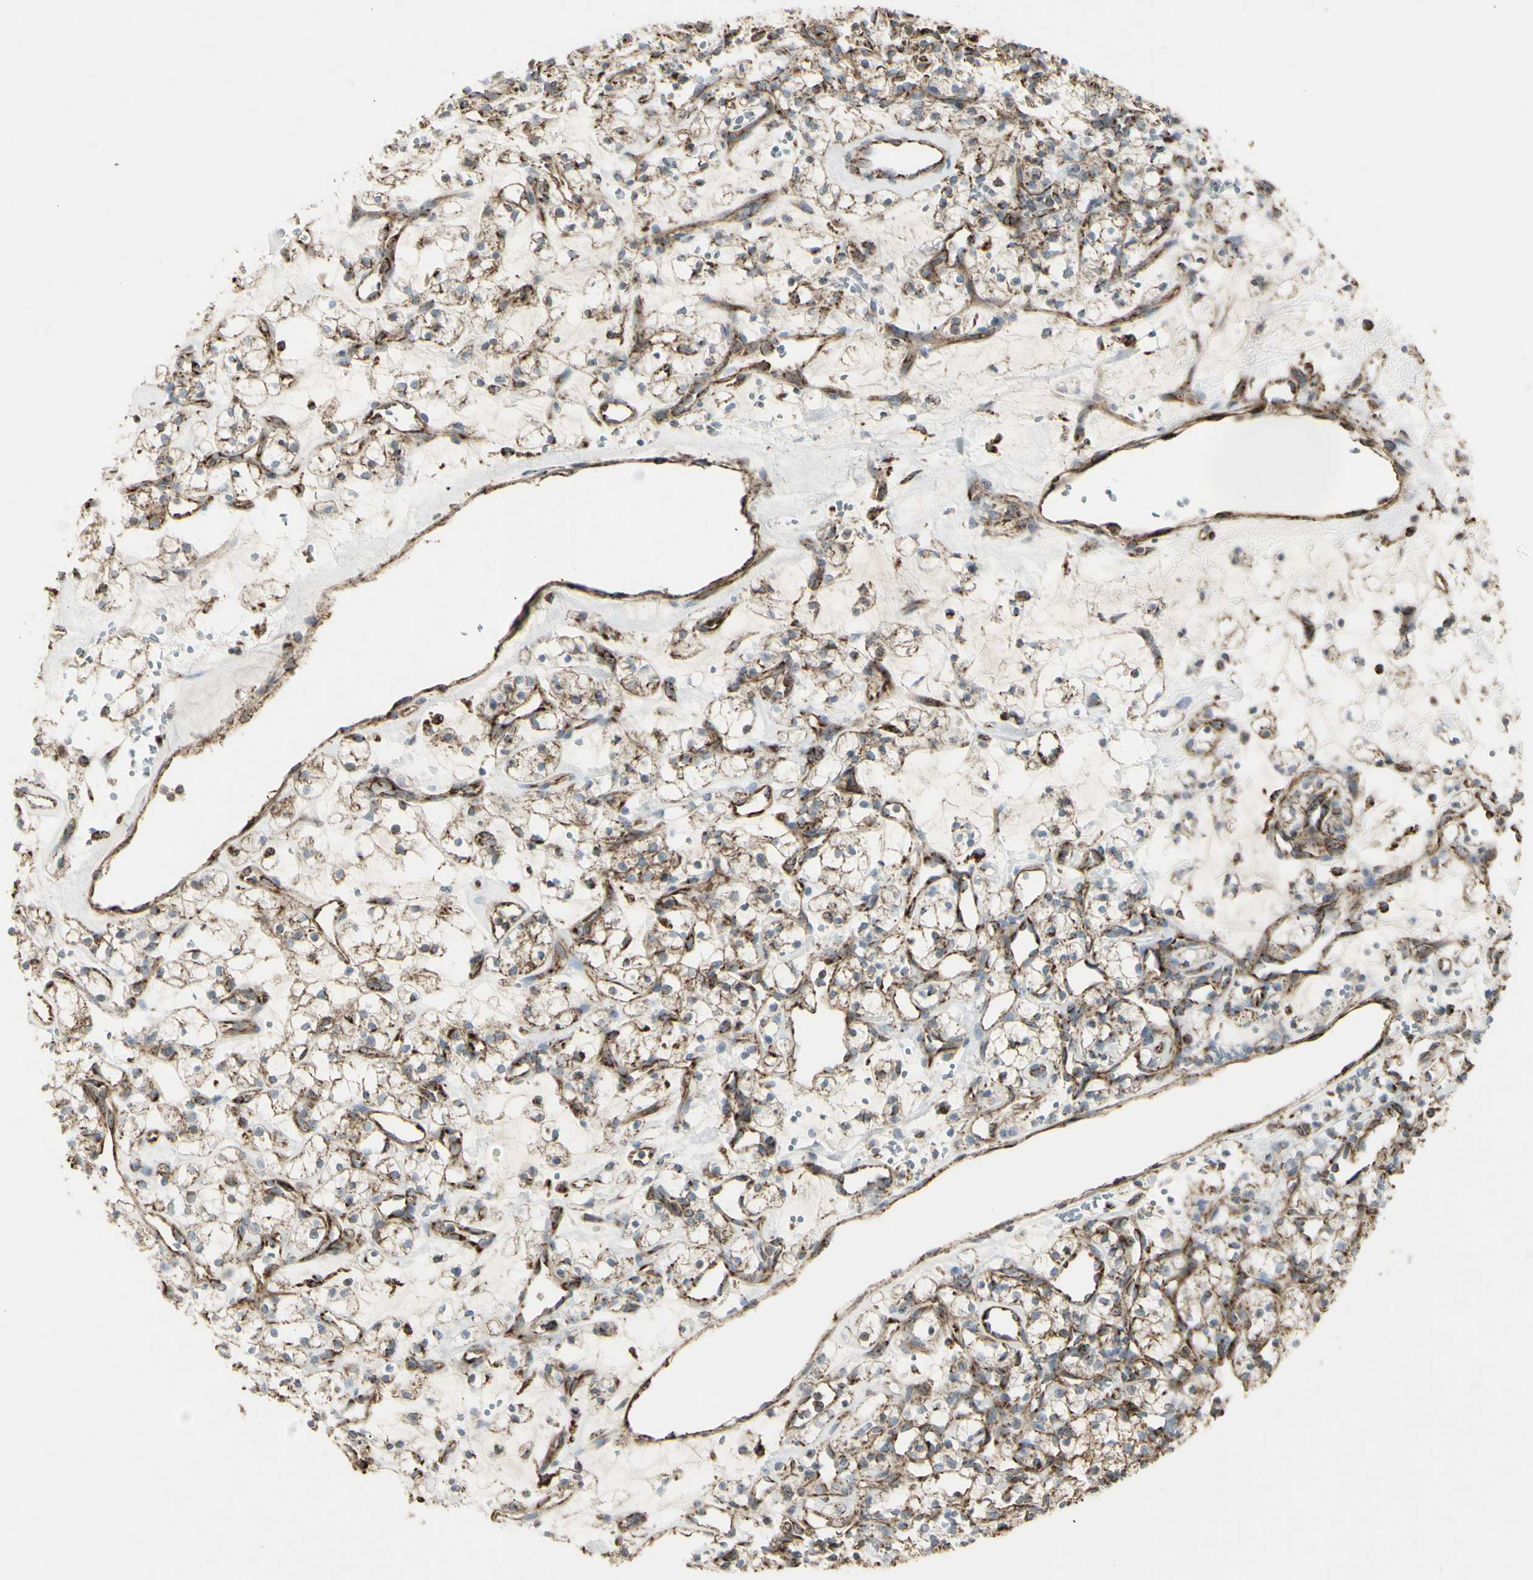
{"staining": {"intensity": "moderate", "quantity": ">75%", "location": "cytoplasmic/membranous"}, "tissue": "renal cancer", "cell_type": "Tumor cells", "image_type": "cancer", "snomed": [{"axis": "morphology", "description": "Adenocarcinoma, NOS"}, {"axis": "topography", "description": "Kidney"}], "caption": "A brown stain highlights moderate cytoplasmic/membranous staining of a protein in human renal adenocarcinoma tumor cells.", "gene": "CYB5R1", "patient": {"sex": "female", "age": 60}}